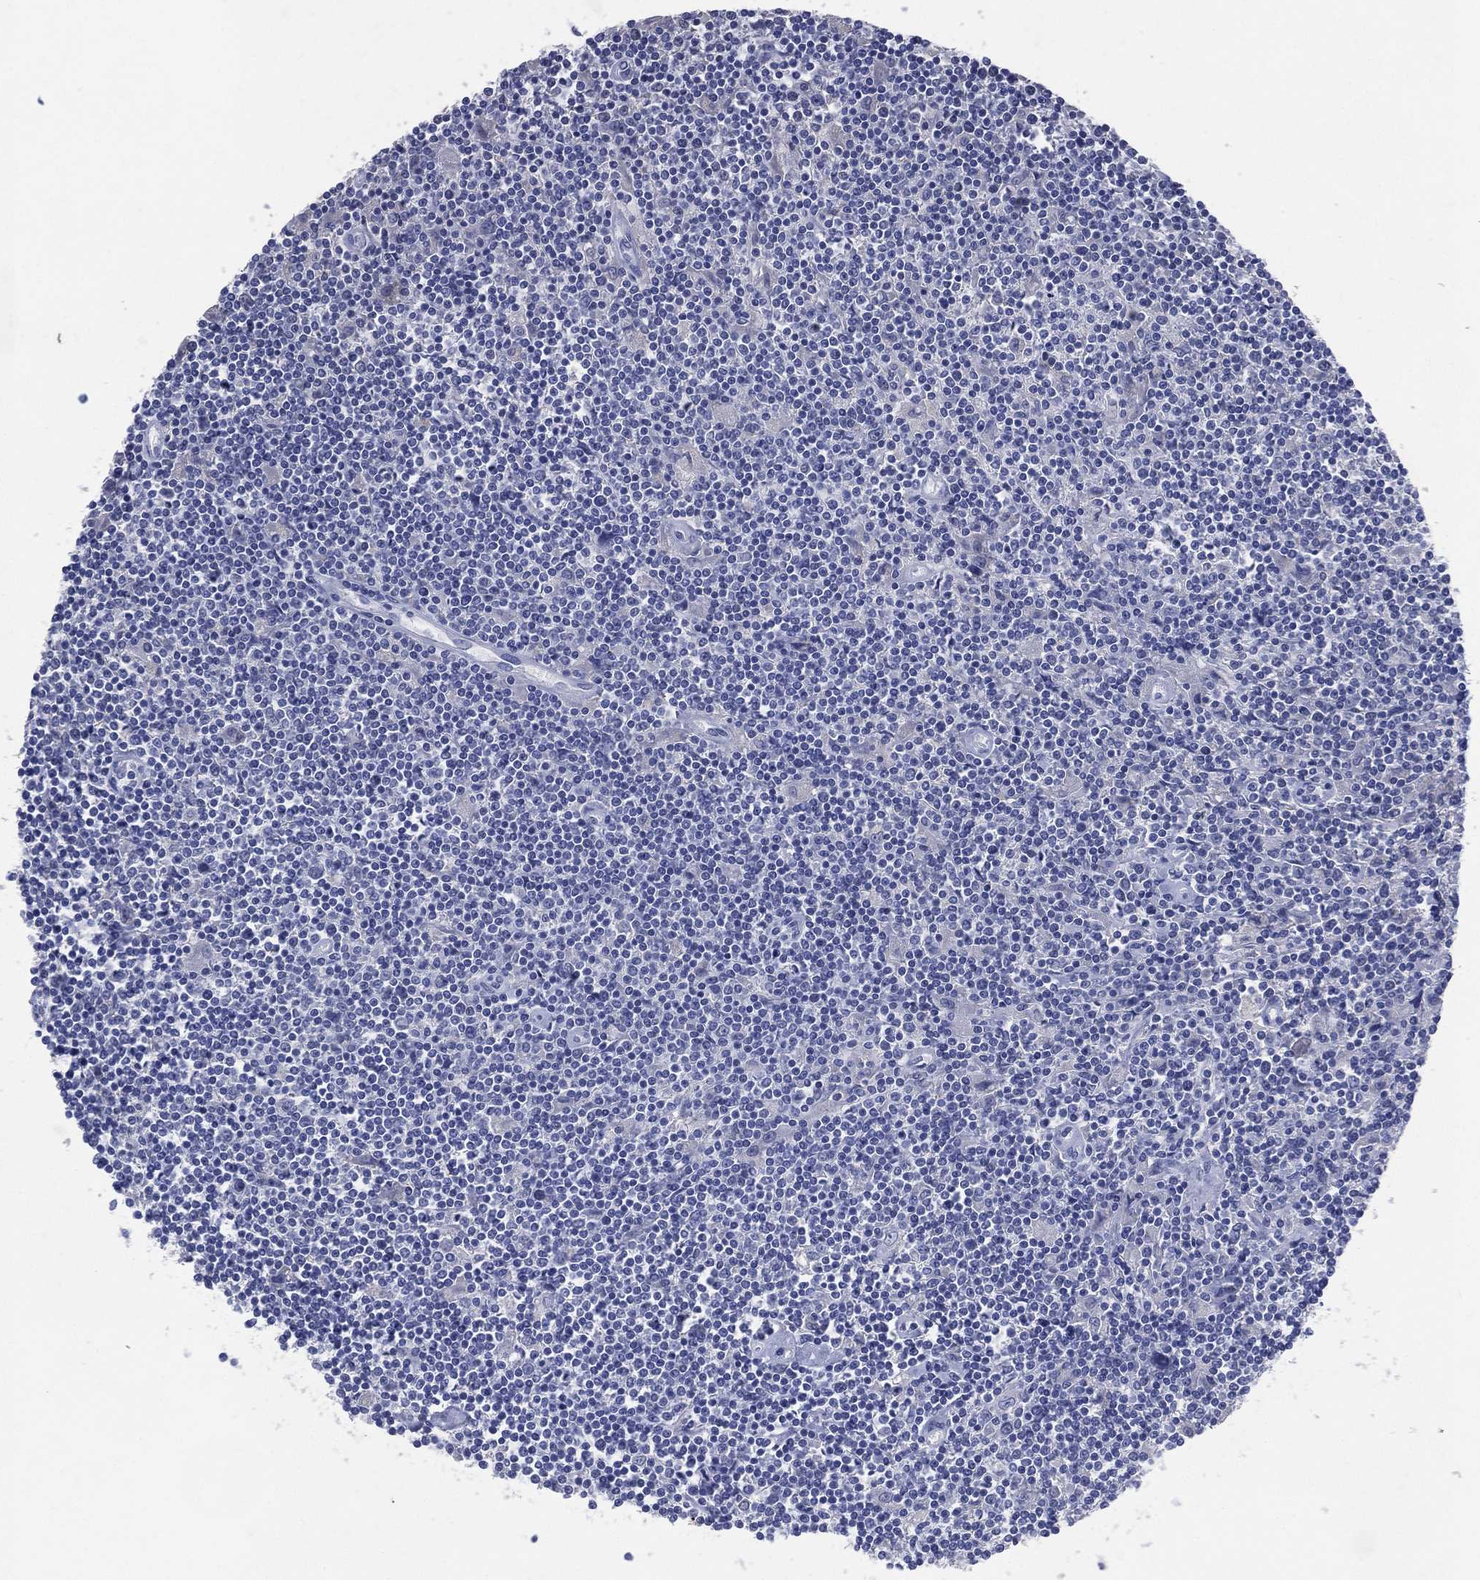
{"staining": {"intensity": "negative", "quantity": "none", "location": "none"}, "tissue": "lymphoma", "cell_type": "Tumor cells", "image_type": "cancer", "snomed": [{"axis": "morphology", "description": "Hodgkin's disease, NOS"}, {"axis": "topography", "description": "Lymph node"}], "caption": "Tumor cells are negative for brown protein staining in Hodgkin's disease.", "gene": "FSCN2", "patient": {"sex": "male", "age": 40}}